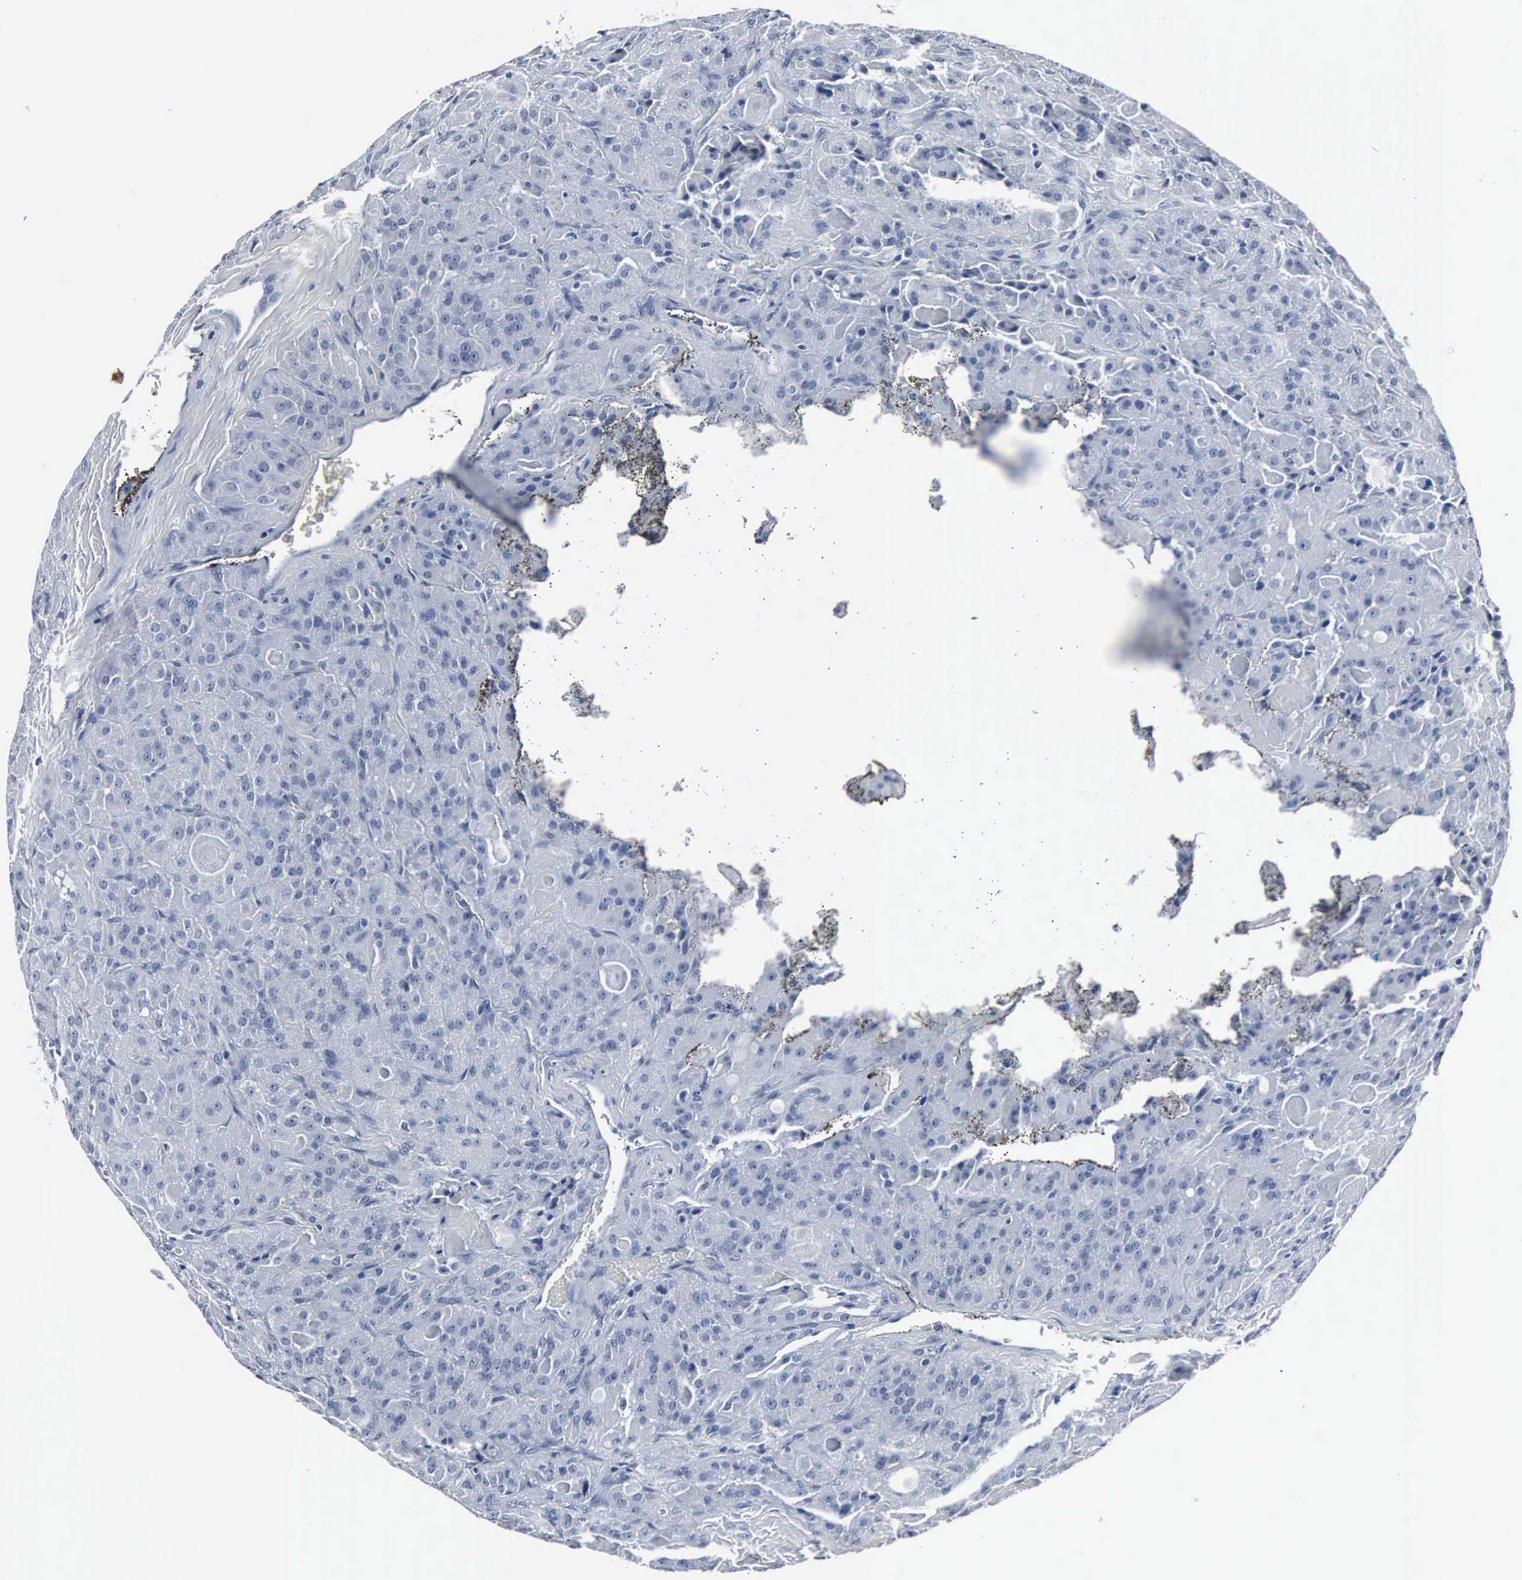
{"staining": {"intensity": "negative", "quantity": "none", "location": "none"}, "tissue": "thyroid cancer", "cell_type": "Tumor cells", "image_type": "cancer", "snomed": [{"axis": "morphology", "description": "Carcinoma, NOS"}, {"axis": "topography", "description": "Thyroid gland"}], "caption": "Tumor cells are negative for protein expression in human thyroid cancer (carcinoma).", "gene": "SNAP25", "patient": {"sex": "male", "age": 76}}